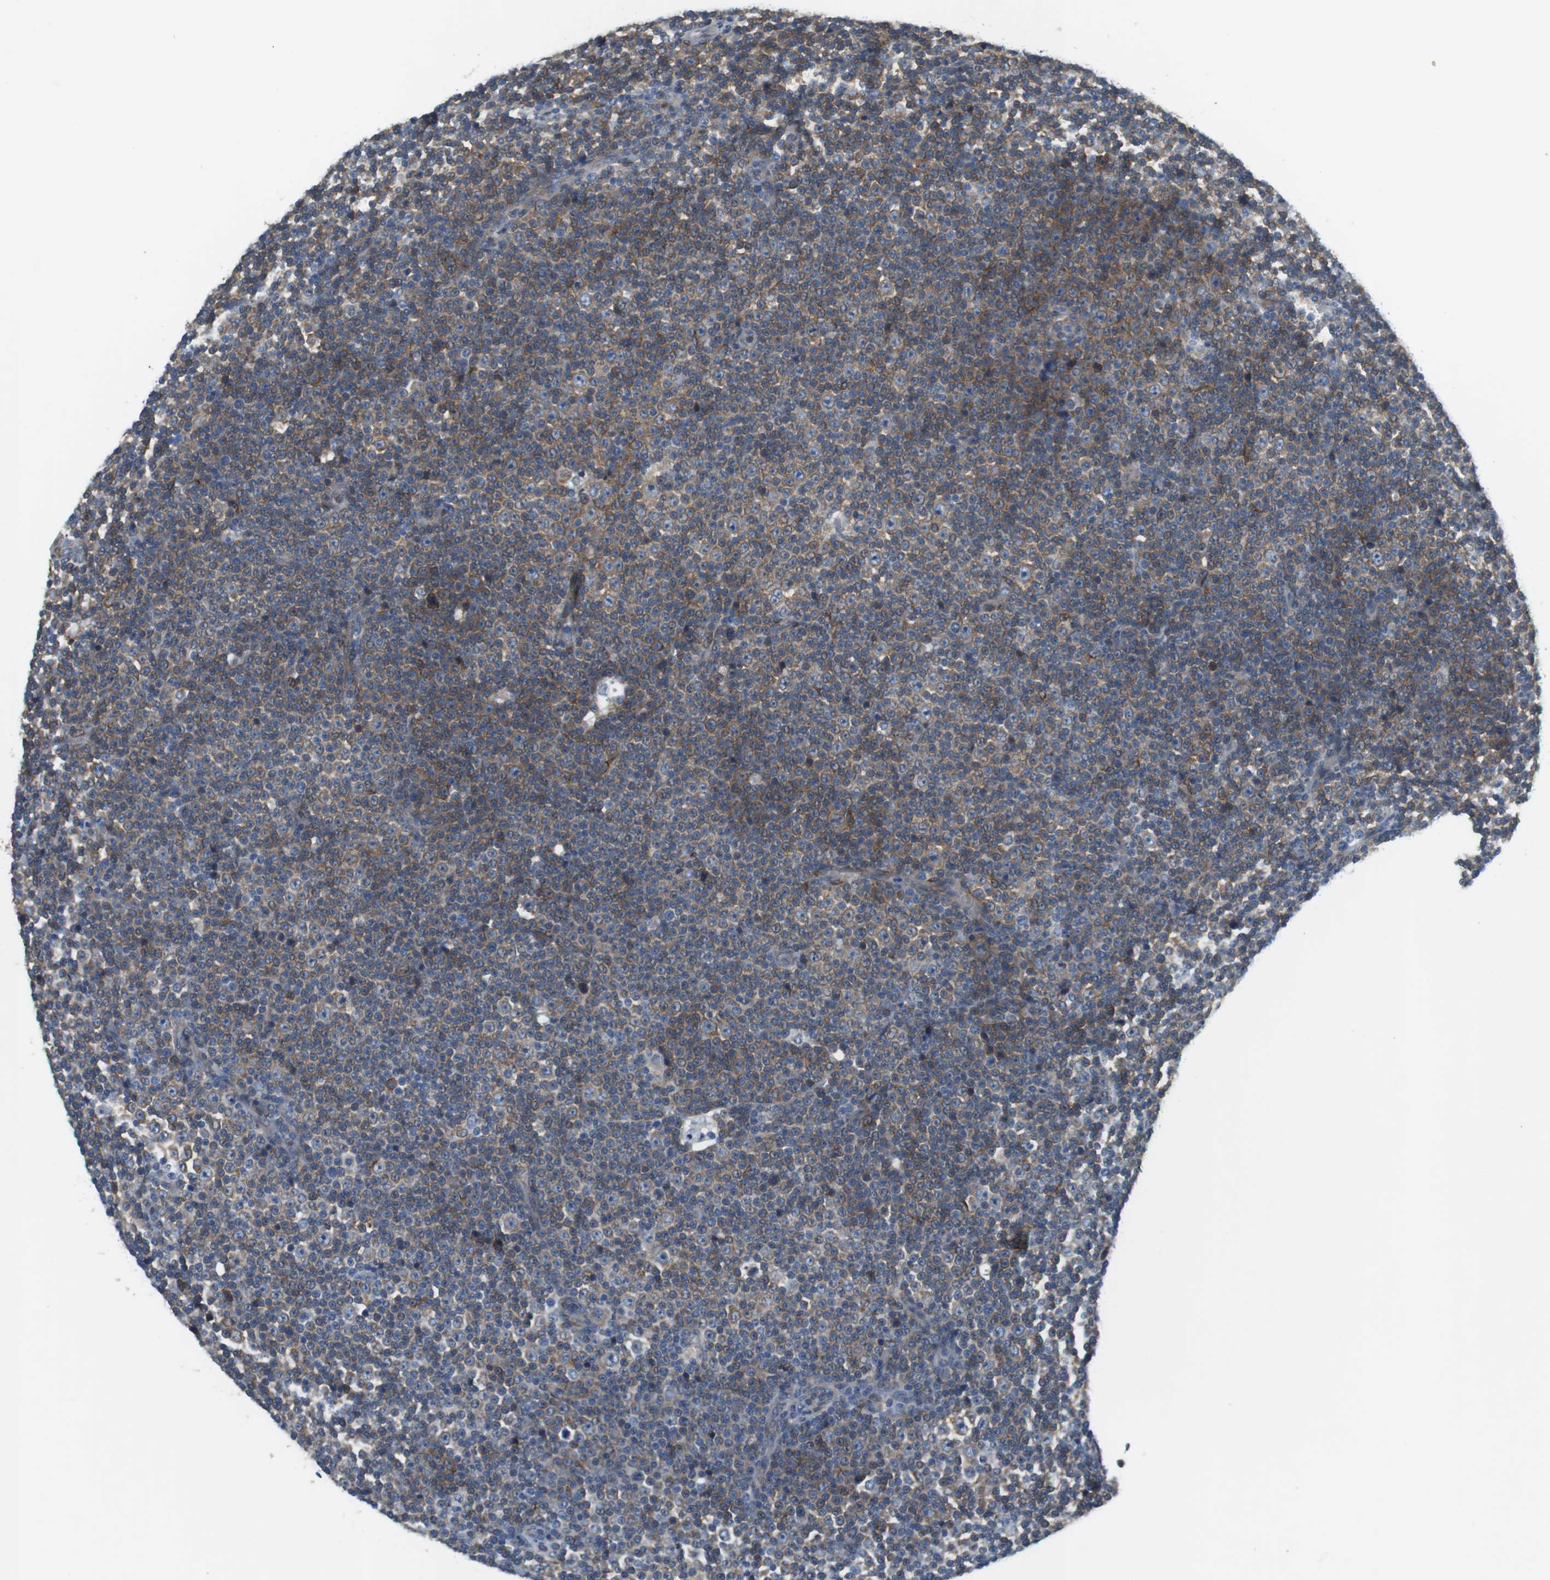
{"staining": {"intensity": "weak", "quantity": "25%-75%", "location": "cytoplasmic/membranous"}, "tissue": "lymphoma", "cell_type": "Tumor cells", "image_type": "cancer", "snomed": [{"axis": "morphology", "description": "Malignant lymphoma, non-Hodgkin's type, Low grade"}, {"axis": "topography", "description": "Lymph node"}], "caption": "Protein expression analysis of lymphoma displays weak cytoplasmic/membranous positivity in approximately 25%-75% of tumor cells. Nuclei are stained in blue.", "gene": "DCLK1", "patient": {"sex": "female", "age": 67}}